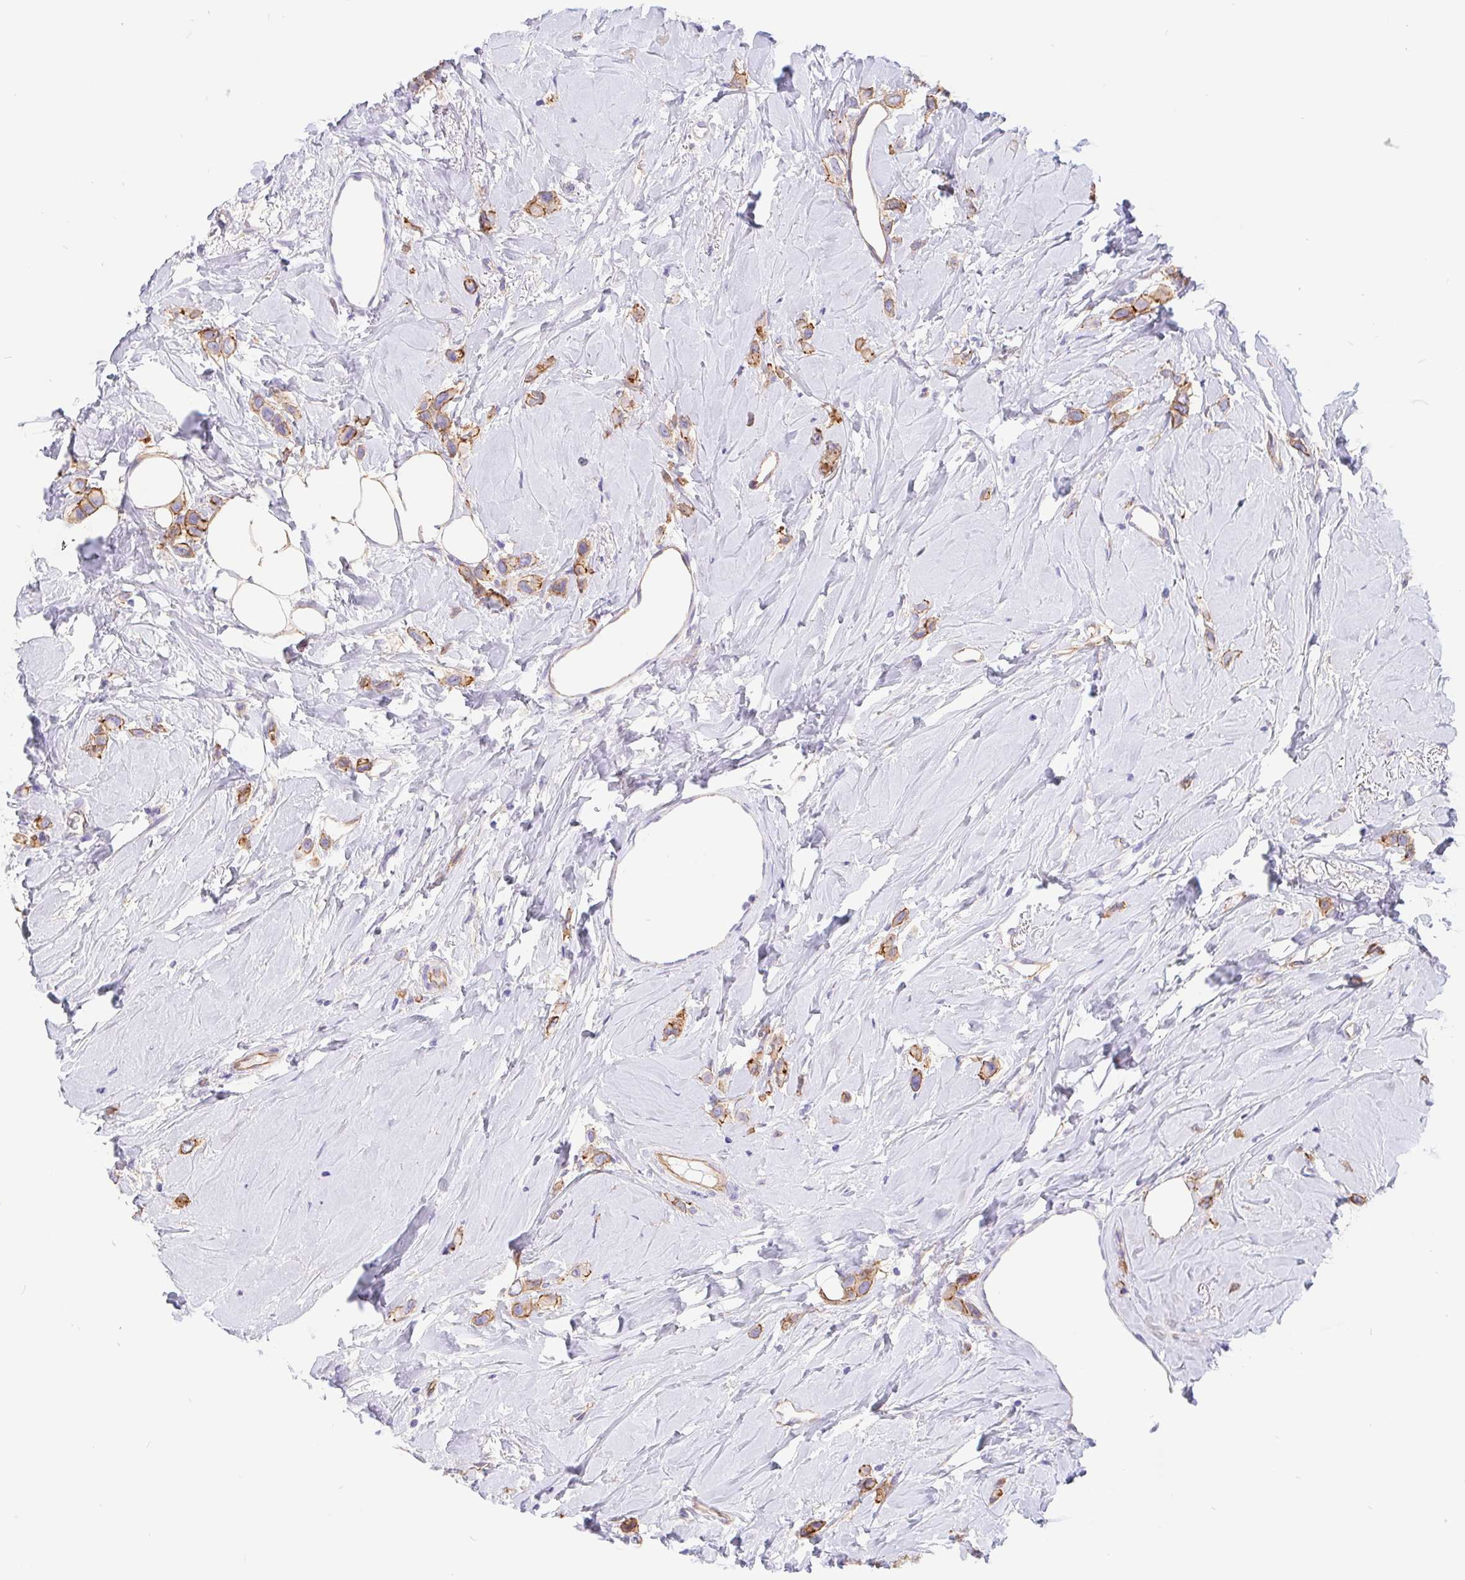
{"staining": {"intensity": "moderate", "quantity": ">75%", "location": "cytoplasmic/membranous"}, "tissue": "breast cancer", "cell_type": "Tumor cells", "image_type": "cancer", "snomed": [{"axis": "morphology", "description": "Lobular carcinoma"}, {"axis": "topography", "description": "Breast"}], "caption": "IHC of breast cancer displays medium levels of moderate cytoplasmic/membranous positivity in about >75% of tumor cells.", "gene": "LIMCH1", "patient": {"sex": "female", "age": 66}}